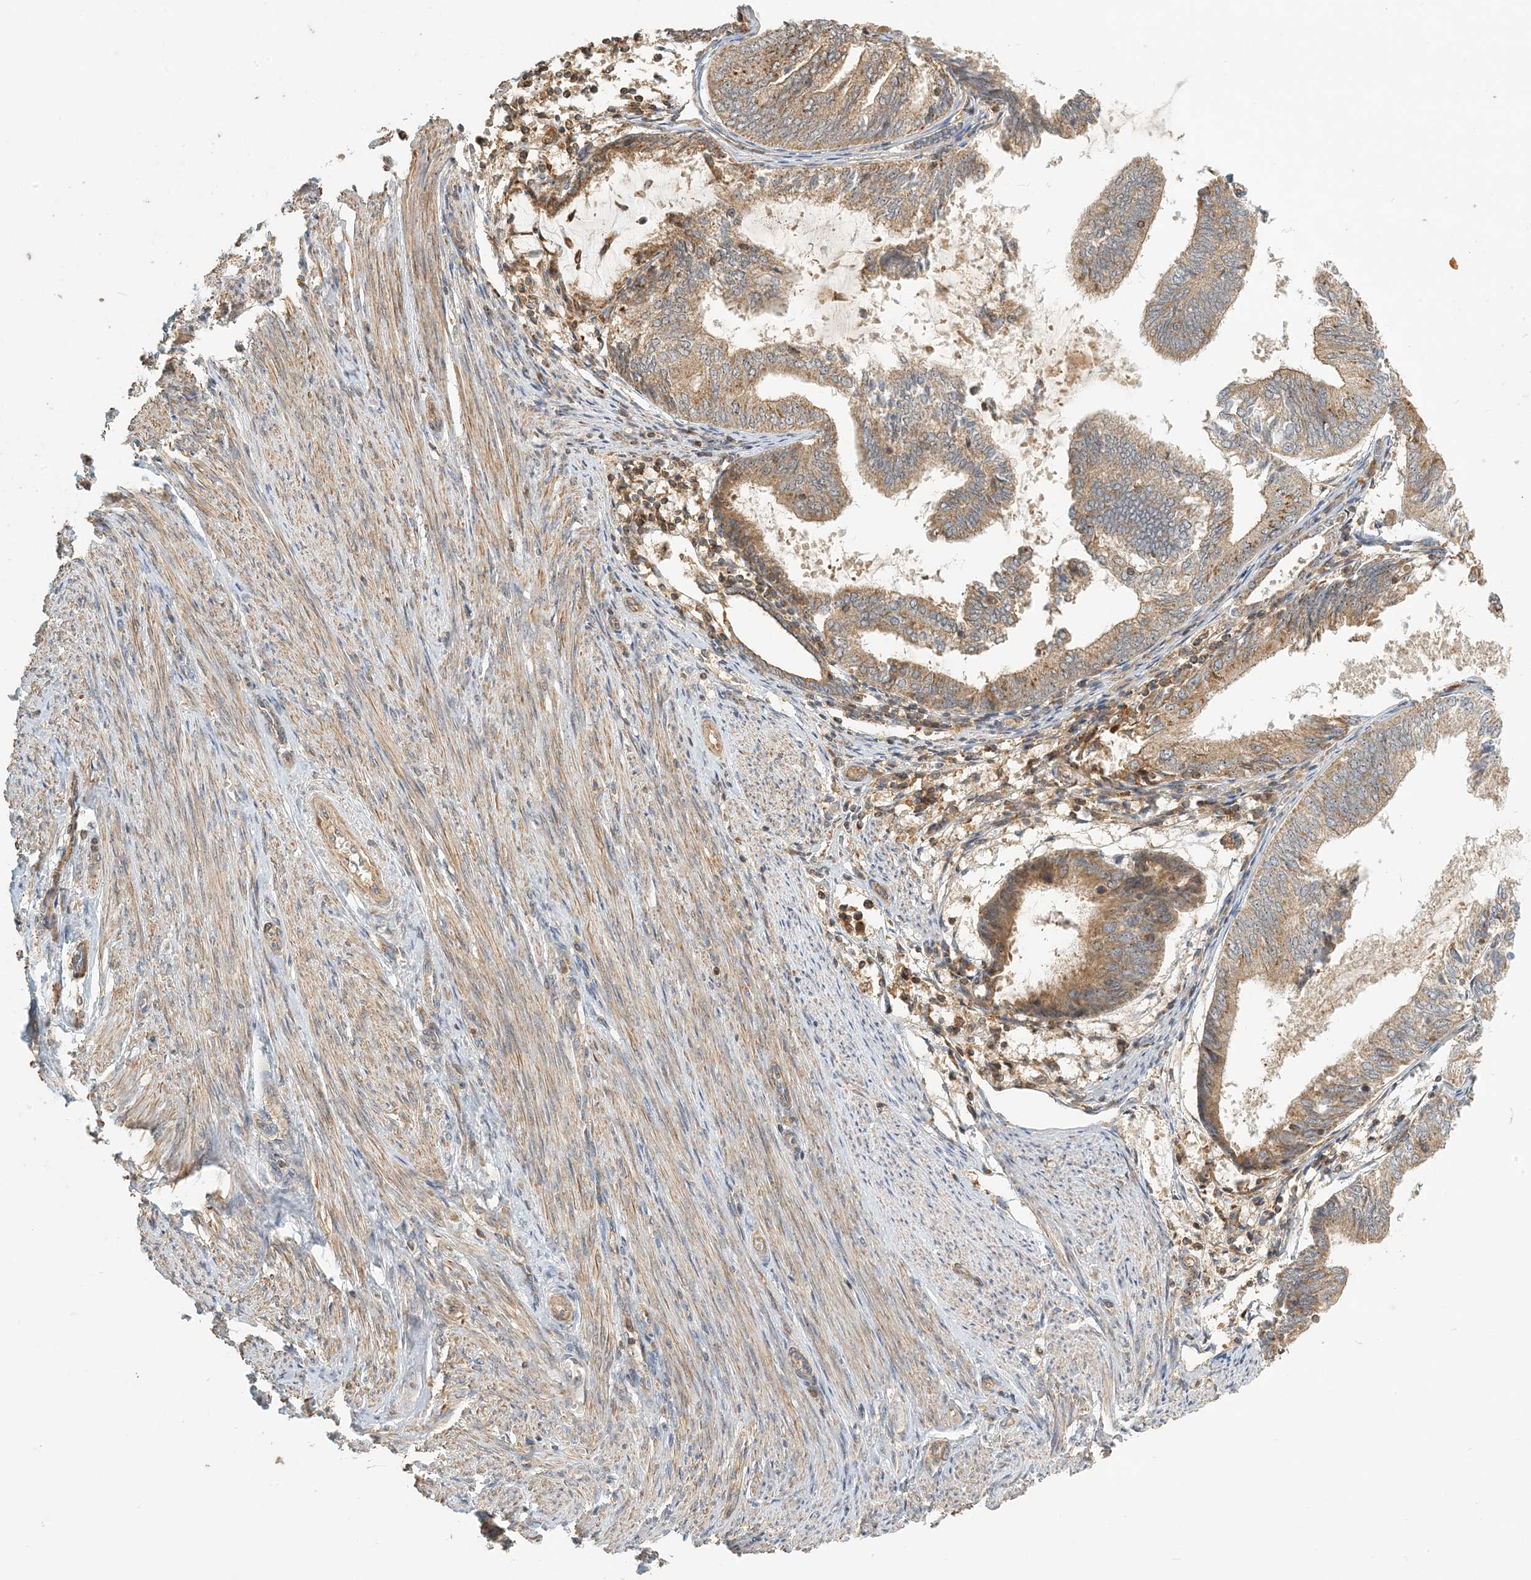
{"staining": {"intensity": "moderate", "quantity": ">75%", "location": "cytoplasmic/membranous"}, "tissue": "endometrial cancer", "cell_type": "Tumor cells", "image_type": "cancer", "snomed": [{"axis": "morphology", "description": "Adenocarcinoma, NOS"}, {"axis": "topography", "description": "Endometrium"}], "caption": "The micrograph reveals immunohistochemical staining of adenocarcinoma (endometrial). There is moderate cytoplasmic/membranous positivity is seen in approximately >75% of tumor cells.", "gene": "COLEC11", "patient": {"sex": "female", "age": 81}}